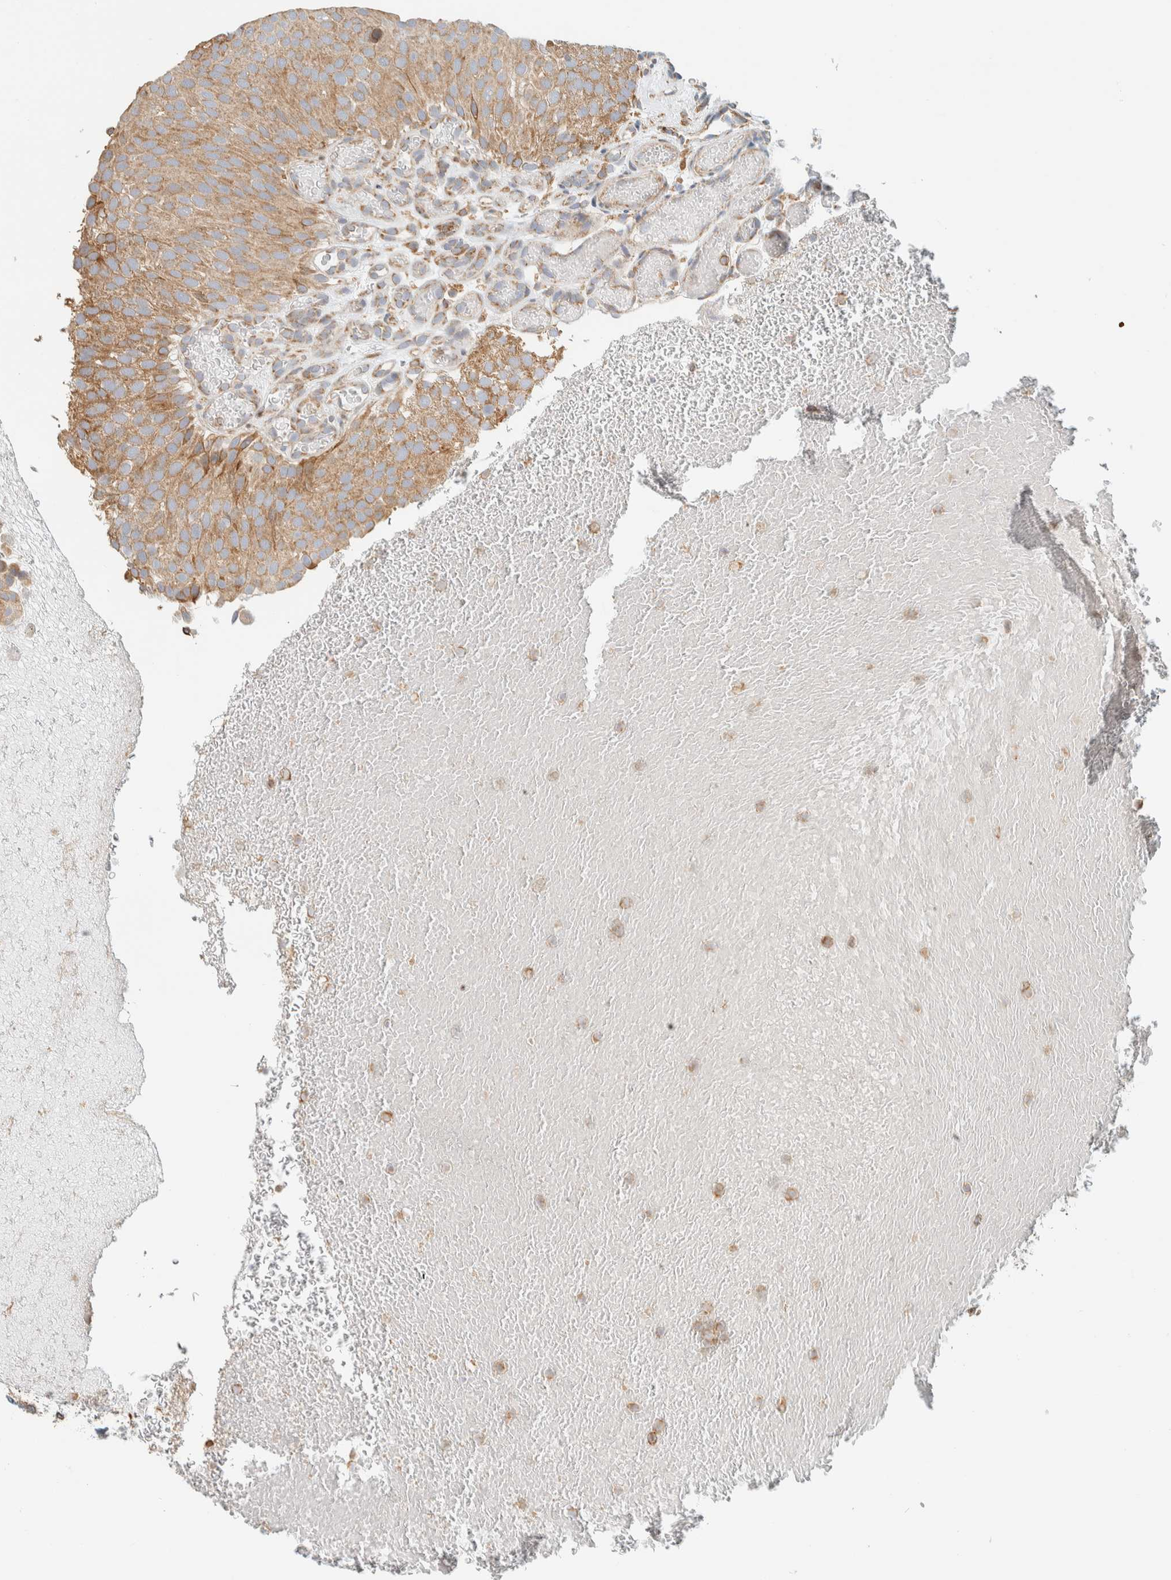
{"staining": {"intensity": "moderate", "quantity": ">75%", "location": "cytoplasmic/membranous"}, "tissue": "urothelial cancer", "cell_type": "Tumor cells", "image_type": "cancer", "snomed": [{"axis": "morphology", "description": "Urothelial carcinoma, Low grade"}, {"axis": "topography", "description": "Urinary bladder"}], "caption": "A medium amount of moderate cytoplasmic/membranous staining is seen in approximately >75% of tumor cells in urothelial cancer tissue.", "gene": "CCDC57", "patient": {"sex": "male", "age": 78}}